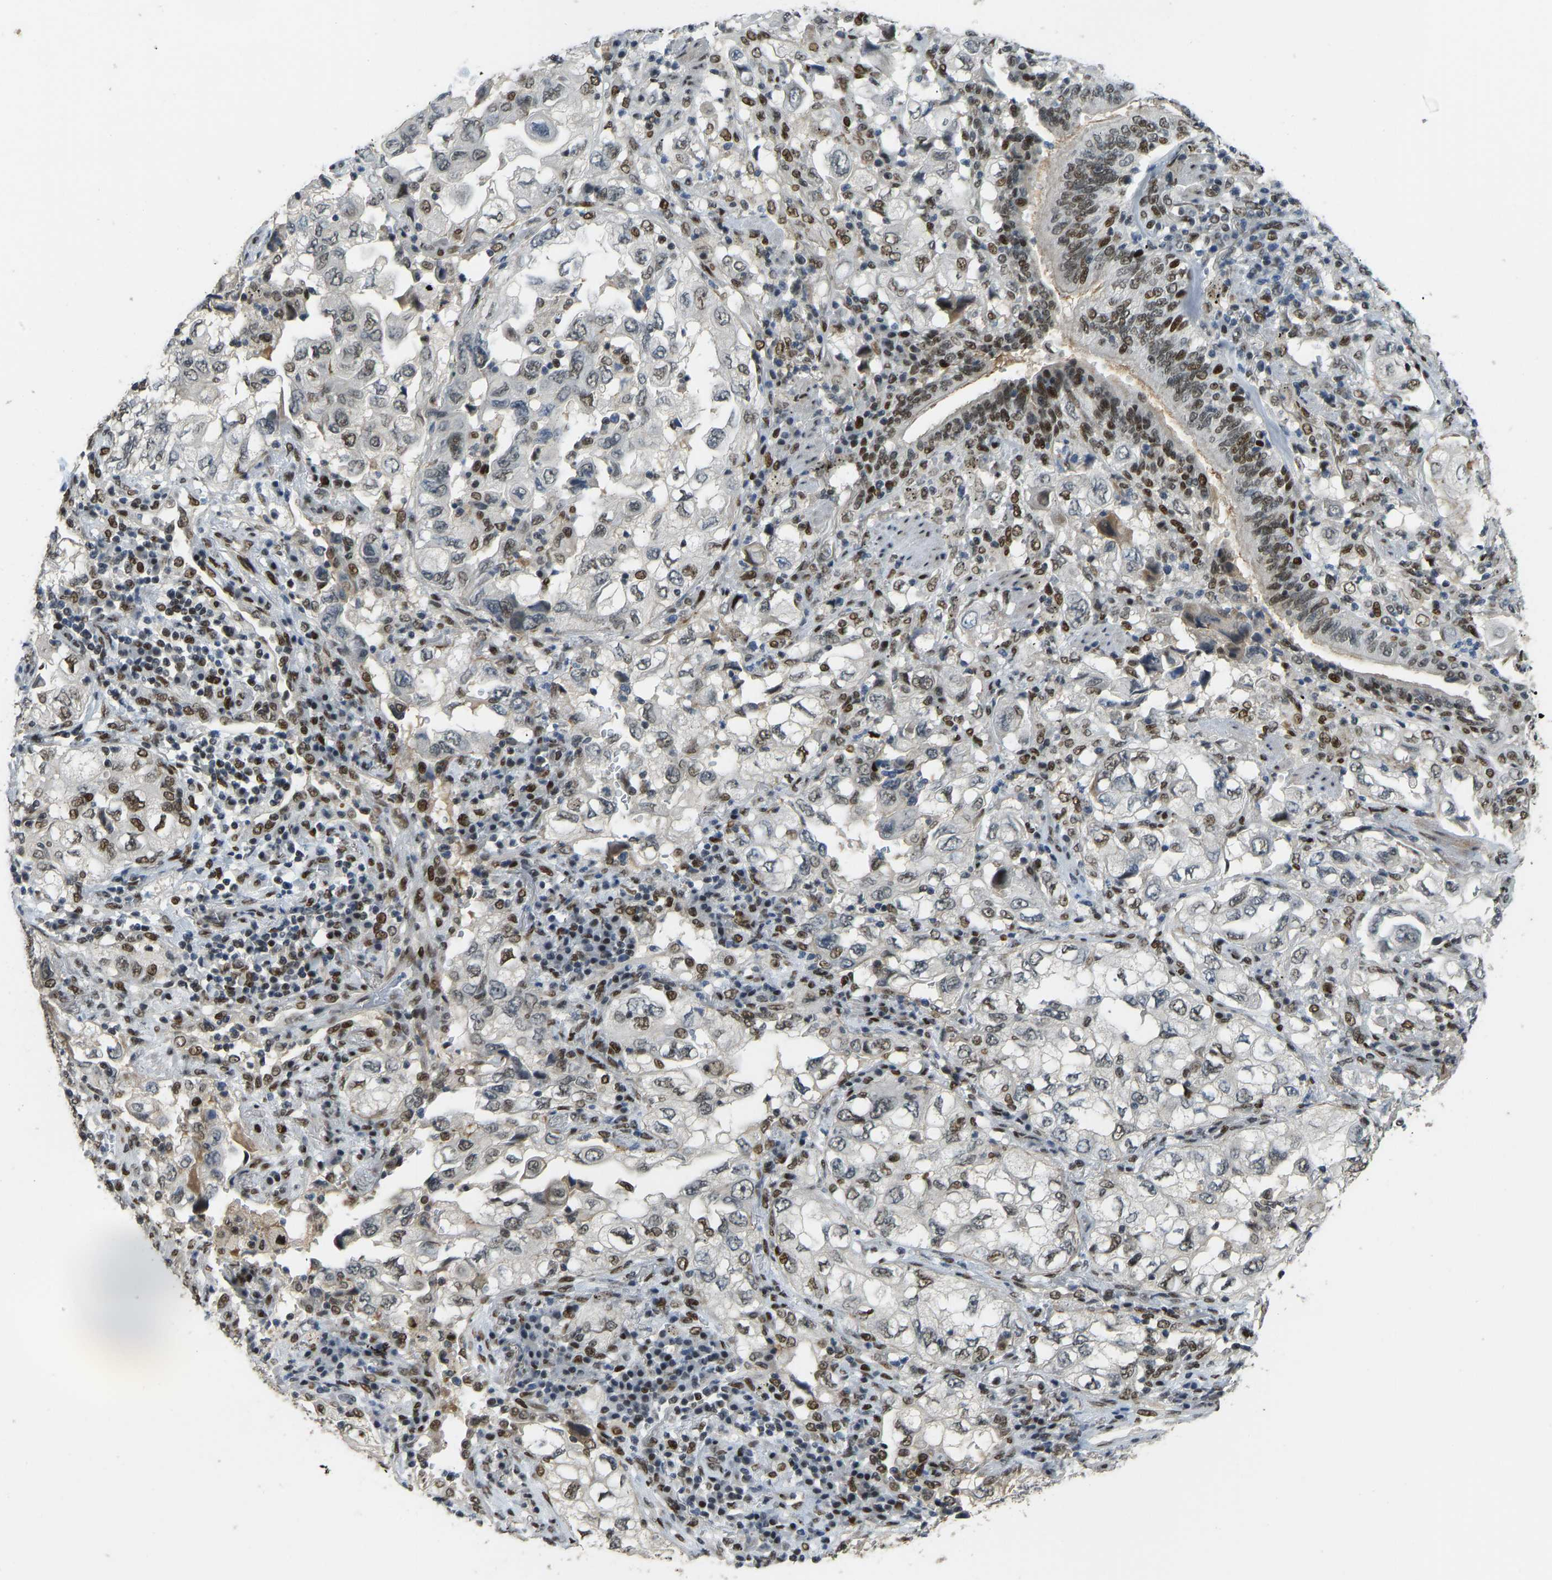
{"staining": {"intensity": "moderate", "quantity": "<25%", "location": "nuclear"}, "tissue": "lung cancer", "cell_type": "Tumor cells", "image_type": "cancer", "snomed": [{"axis": "morphology", "description": "Adenocarcinoma, NOS"}, {"axis": "topography", "description": "Lung"}], "caption": "Lung adenocarcinoma stained with a brown dye reveals moderate nuclear positive positivity in about <25% of tumor cells.", "gene": "FOXK1", "patient": {"sex": "male", "age": 64}}